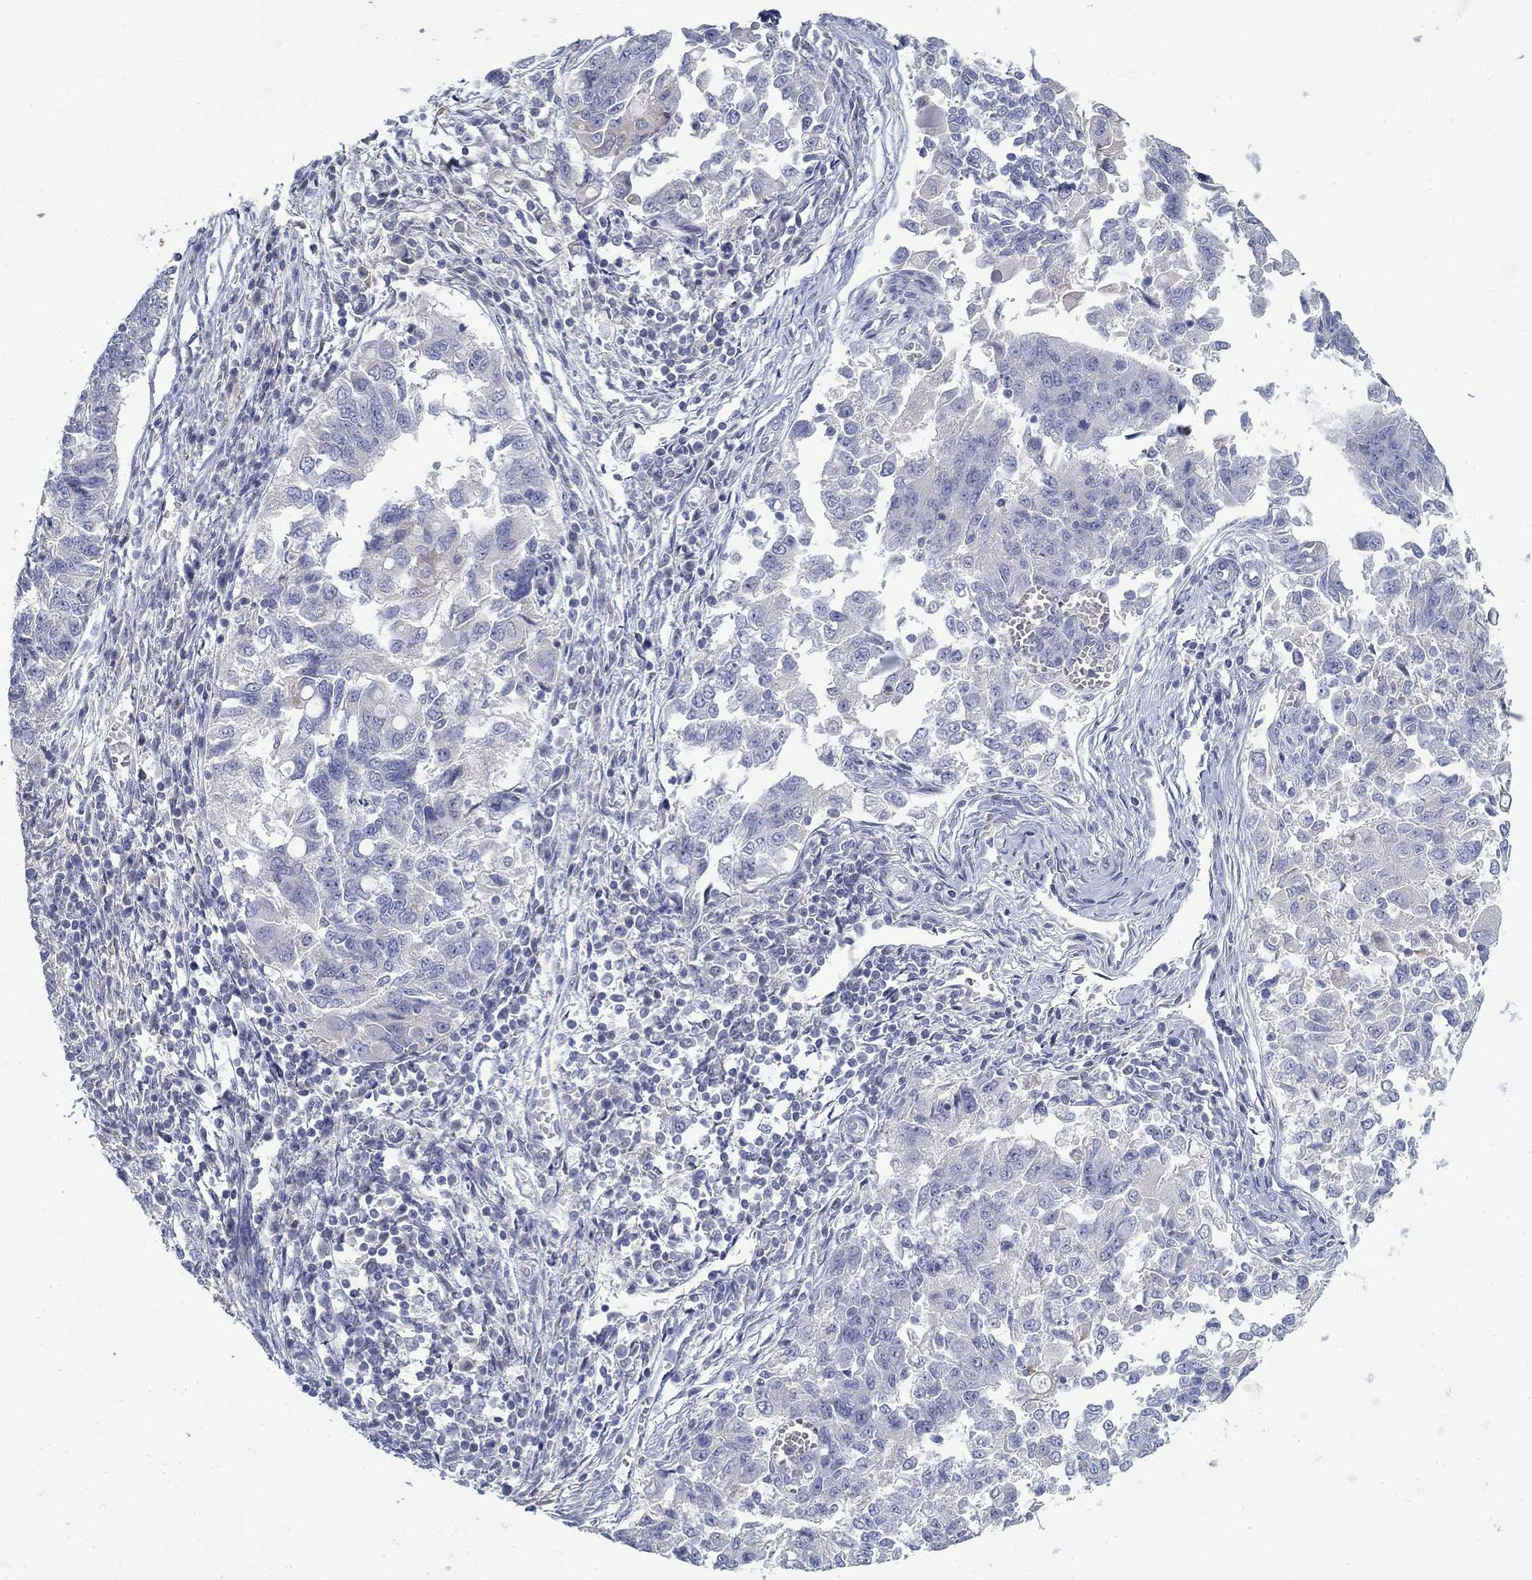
{"staining": {"intensity": "negative", "quantity": "none", "location": "none"}, "tissue": "endometrial cancer", "cell_type": "Tumor cells", "image_type": "cancer", "snomed": [{"axis": "morphology", "description": "Adenocarcinoma, NOS"}, {"axis": "topography", "description": "Endometrium"}], "caption": "High magnification brightfield microscopy of endometrial adenocarcinoma stained with DAB (brown) and counterstained with hematoxylin (blue): tumor cells show no significant positivity. (Brightfield microscopy of DAB (3,3'-diaminobenzidine) immunohistochemistry (IHC) at high magnification).", "gene": "ABCA4", "patient": {"sex": "female", "age": 43}}